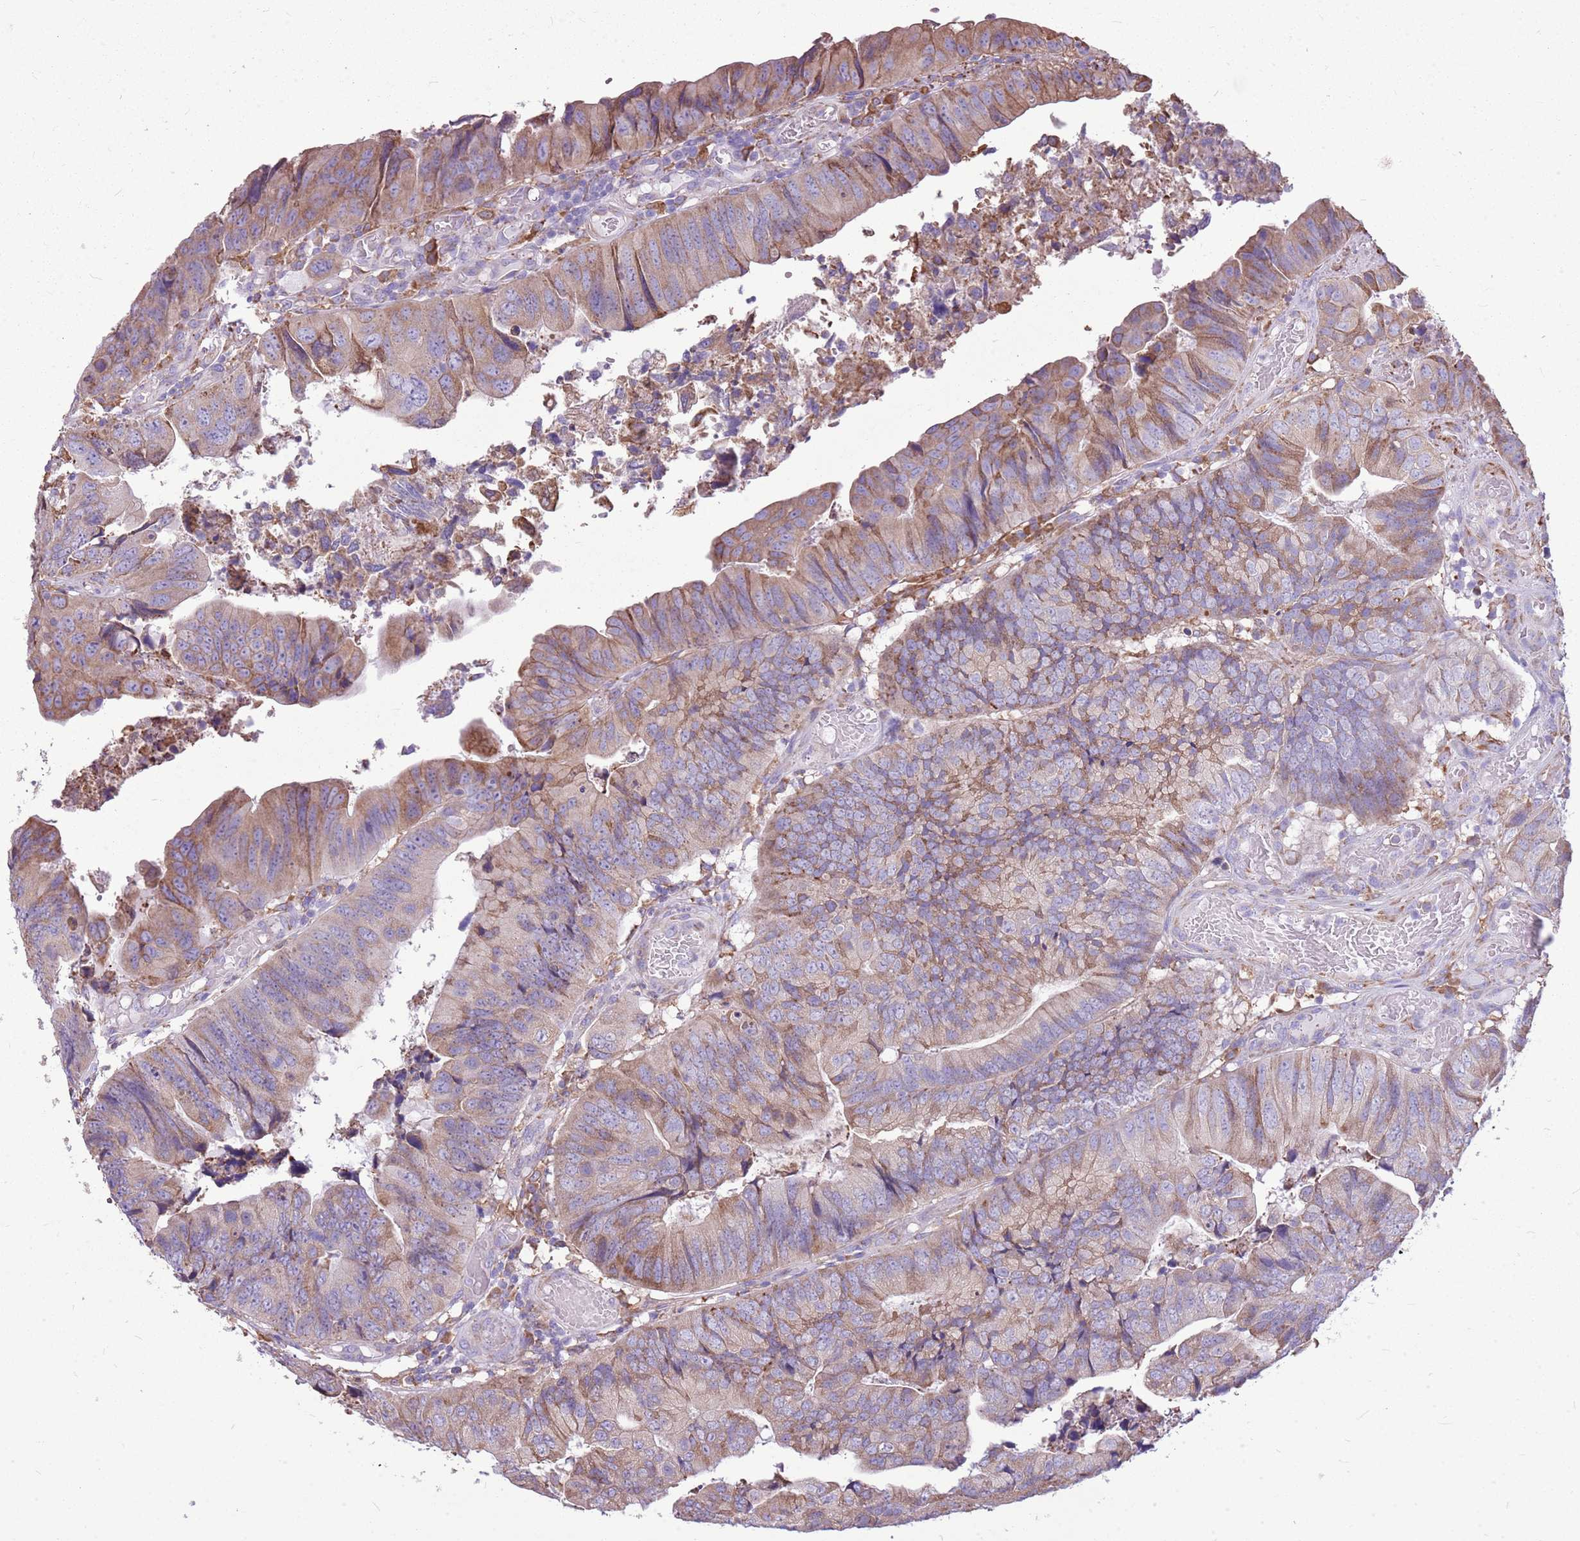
{"staining": {"intensity": "weak", "quantity": "25%-75%", "location": "cytoplasmic/membranous"}, "tissue": "colorectal cancer", "cell_type": "Tumor cells", "image_type": "cancer", "snomed": [{"axis": "morphology", "description": "Adenocarcinoma, NOS"}, {"axis": "topography", "description": "Colon"}], "caption": "Immunohistochemistry of human colorectal adenocarcinoma displays low levels of weak cytoplasmic/membranous expression in about 25%-75% of tumor cells.", "gene": "KCTD19", "patient": {"sex": "female", "age": 67}}